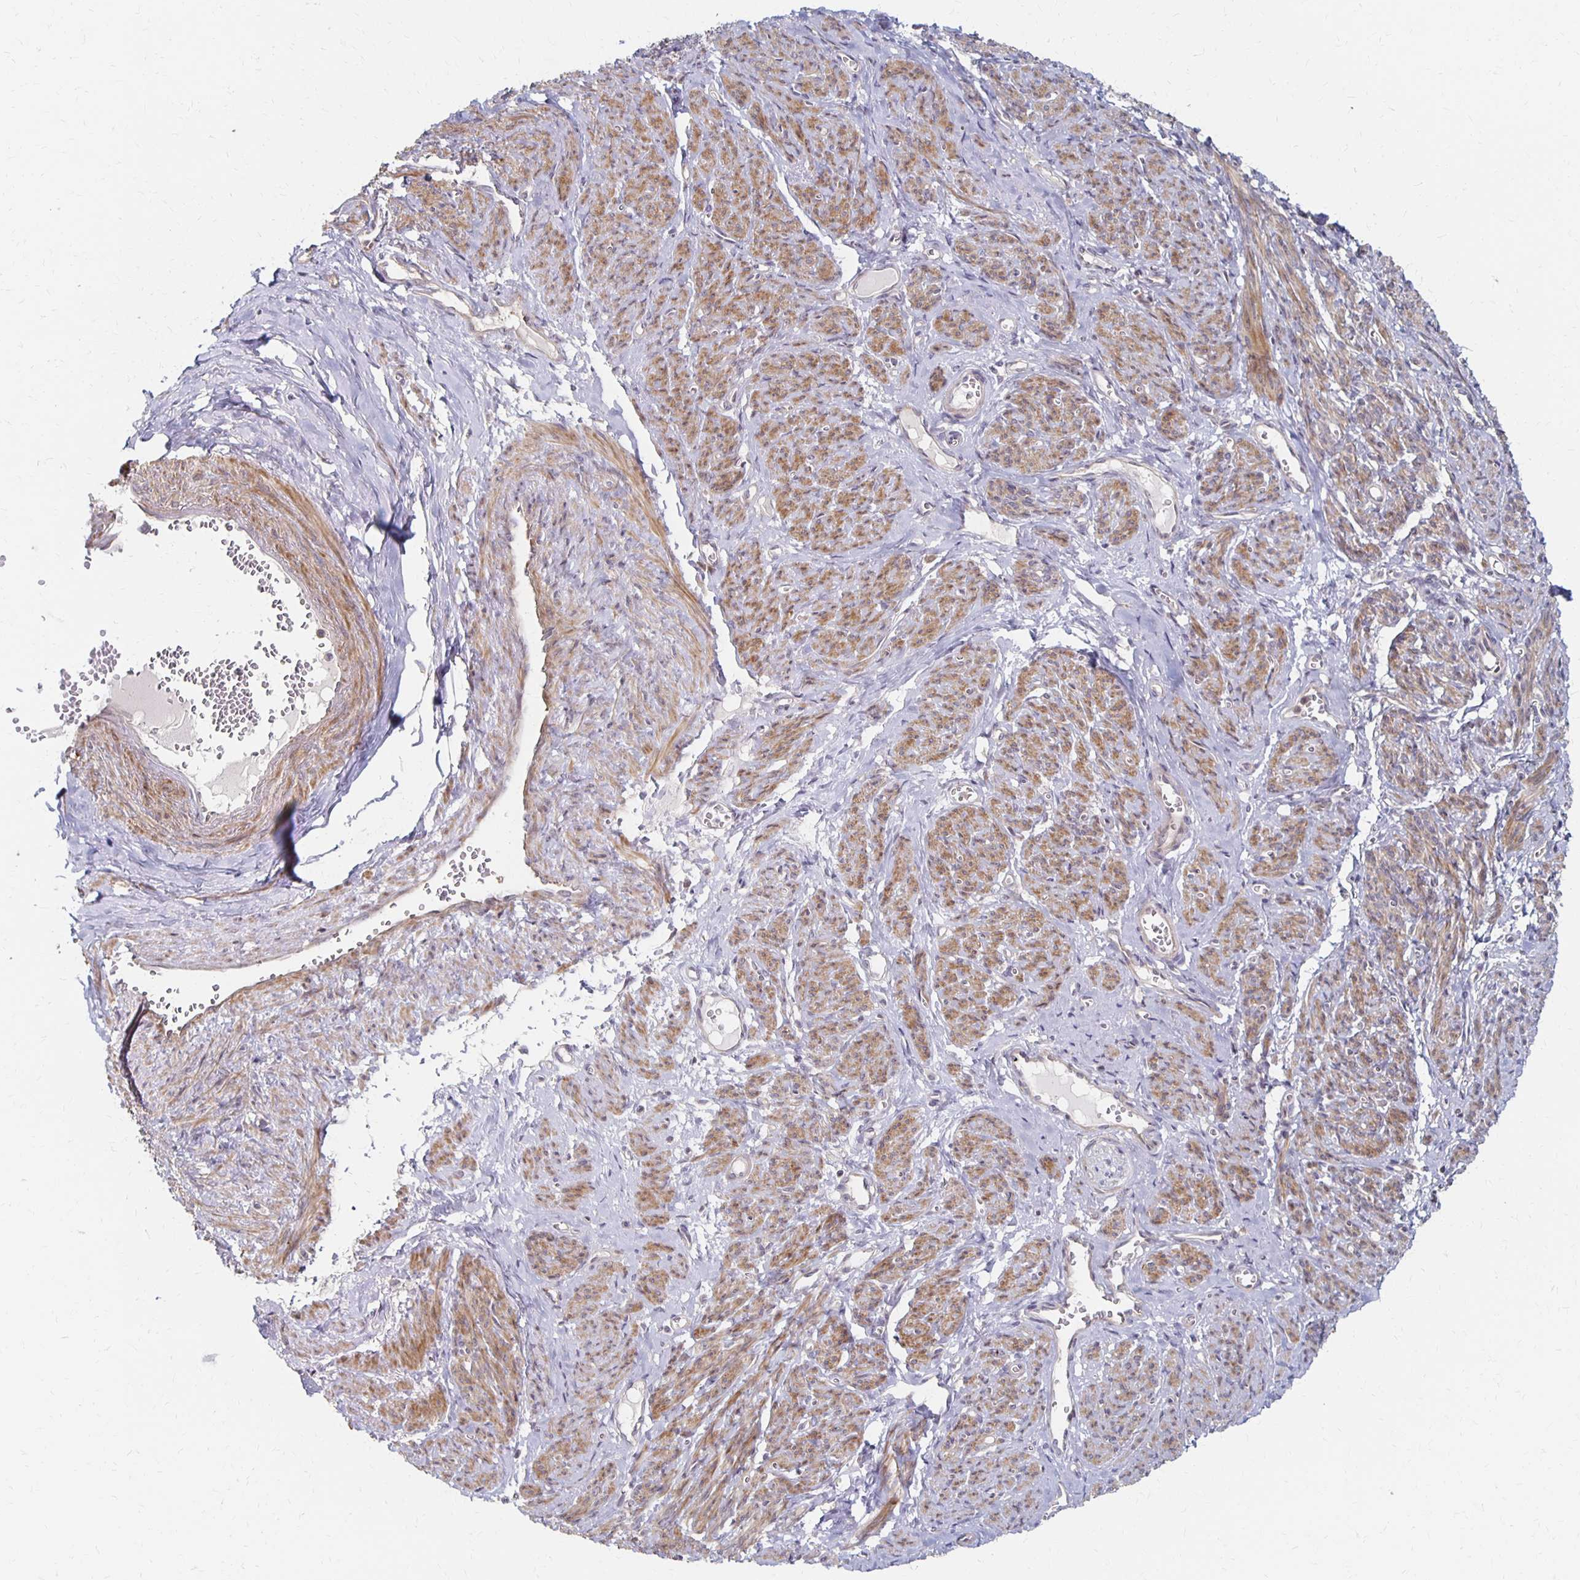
{"staining": {"intensity": "moderate", "quantity": ">75%", "location": "cytoplasmic/membranous"}, "tissue": "smooth muscle", "cell_type": "Smooth muscle cells", "image_type": "normal", "snomed": [{"axis": "morphology", "description": "Normal tissue, NOS"}, {"axis": "topography", "description": "Smooth muscle"}], "caption": "Immunohistochemical staining of normal human smooth muscle reveals >75% levels of moderate cytoplasmic/membranous protein staining in approximately >75% of smooth muscle cells. The staining was performed using DAB (3,3'-diaminobenzidine) to visualize the protein expression in brown, while the nuclei were stained in blue with hematoxylin (Magnification: 20x).", "gene": "PRKCB", "patient": {"sex": "female", "age": 65}}